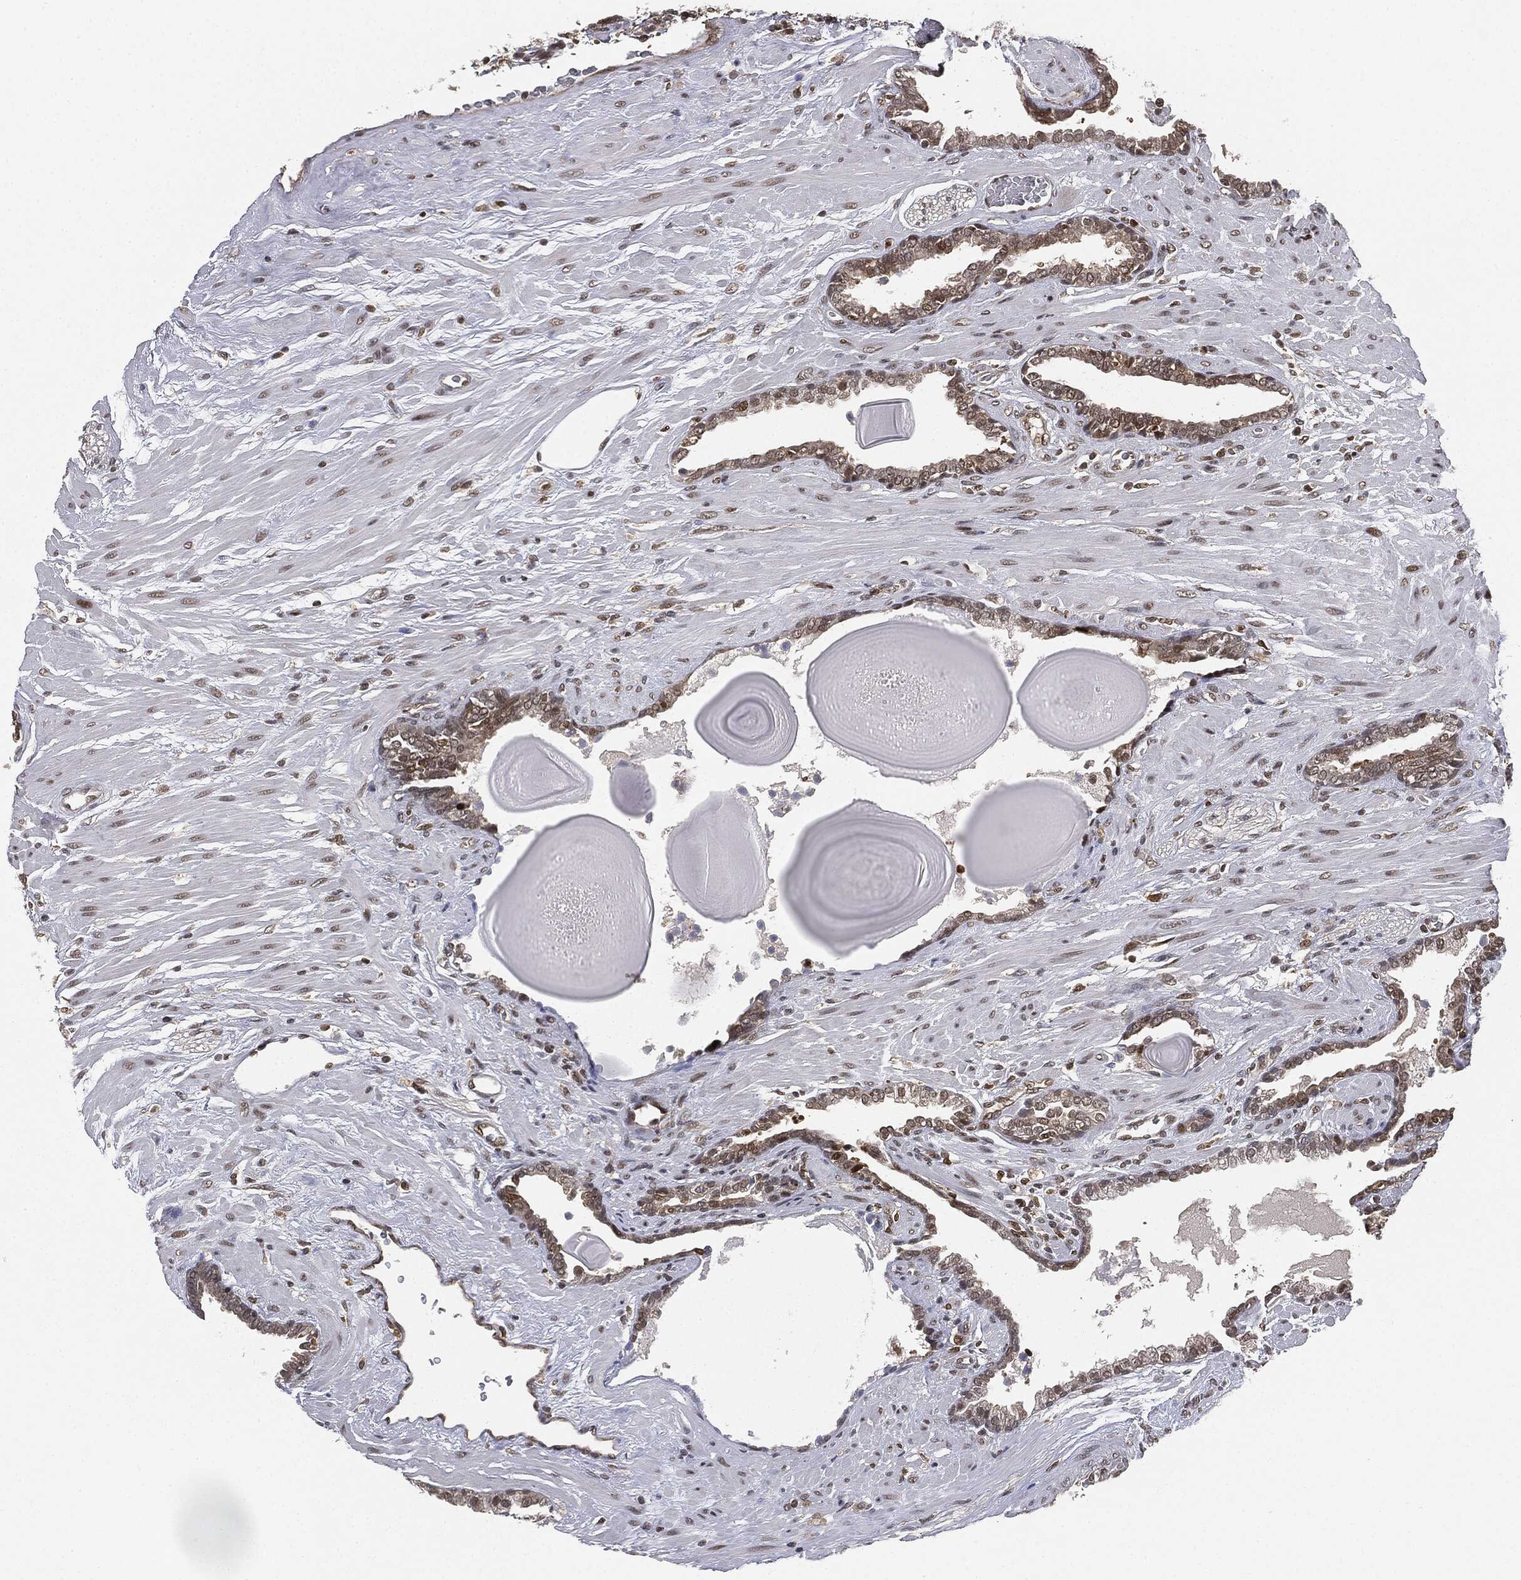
{"staining": {"intensity": "weak", "quantity": ">75%", "location": "cytoplasmic/membranous,nuclear"}, "tissue": "prostate cancer", "cell_type": "Tumor cells", "image_type": "cancer", "snomed": [{"axis": "morphology", "description": "Adenocarcinoma, Low grade"}, {"axis": "topography", "description": "Prostate"}], "caption": "High-magnification brightfield microscopy of prostate cancer (adenocarcinoma (low-grade)) stained with DAB (3,3'-diaminobenzidine) (brown) and counterstained with hematoxylin (blue). tumor cells exhibit weak cytoplasmic/membranous and nuclear expression is appreciated in approximately>75% of cells. (brown staining indicates protein expression, while blue staining denotes nuclei).", "gene": "TBC1D22A", "patient": {"sex": "male", "age": 69}}